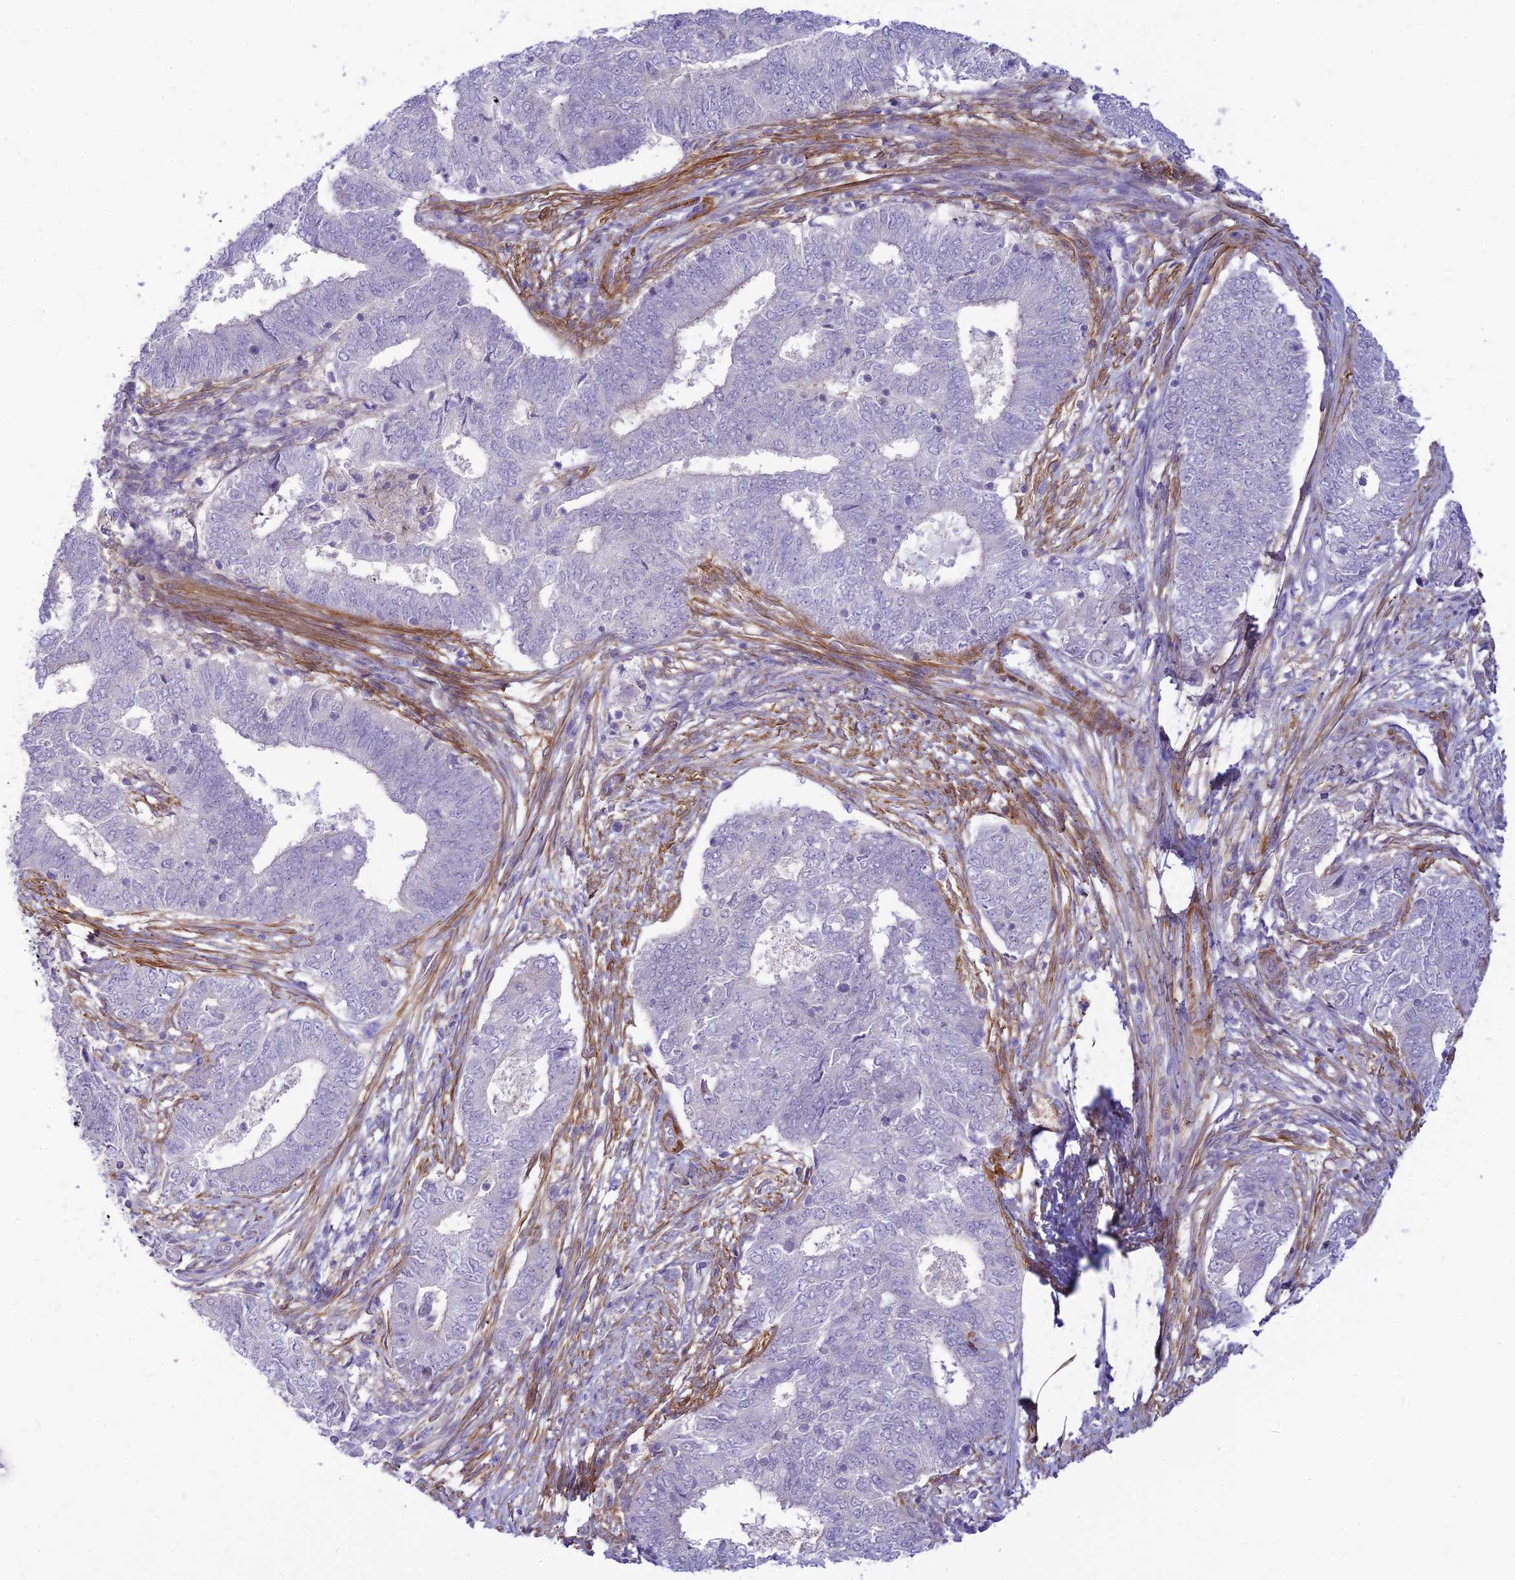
{"staining": {"intensity": "negative", "quantity": "none", "location": "none"}, "tissue": "endometrial cancer", "cell_type": "Tumor cells", "image_type": "cancer", "snomed": [{"axis": "morphology", "description": "Adenocarcinoma, NOS"}, {"axis": "topography", "description": "Endometrium"}], "caption": "Immunohistochemical staining of human adenocarcinoma (endometrial) demonstrates no significant positivity in tumor cells.", "gene": "FBXW4", "patient": {"sex": "female", "age": 62}}